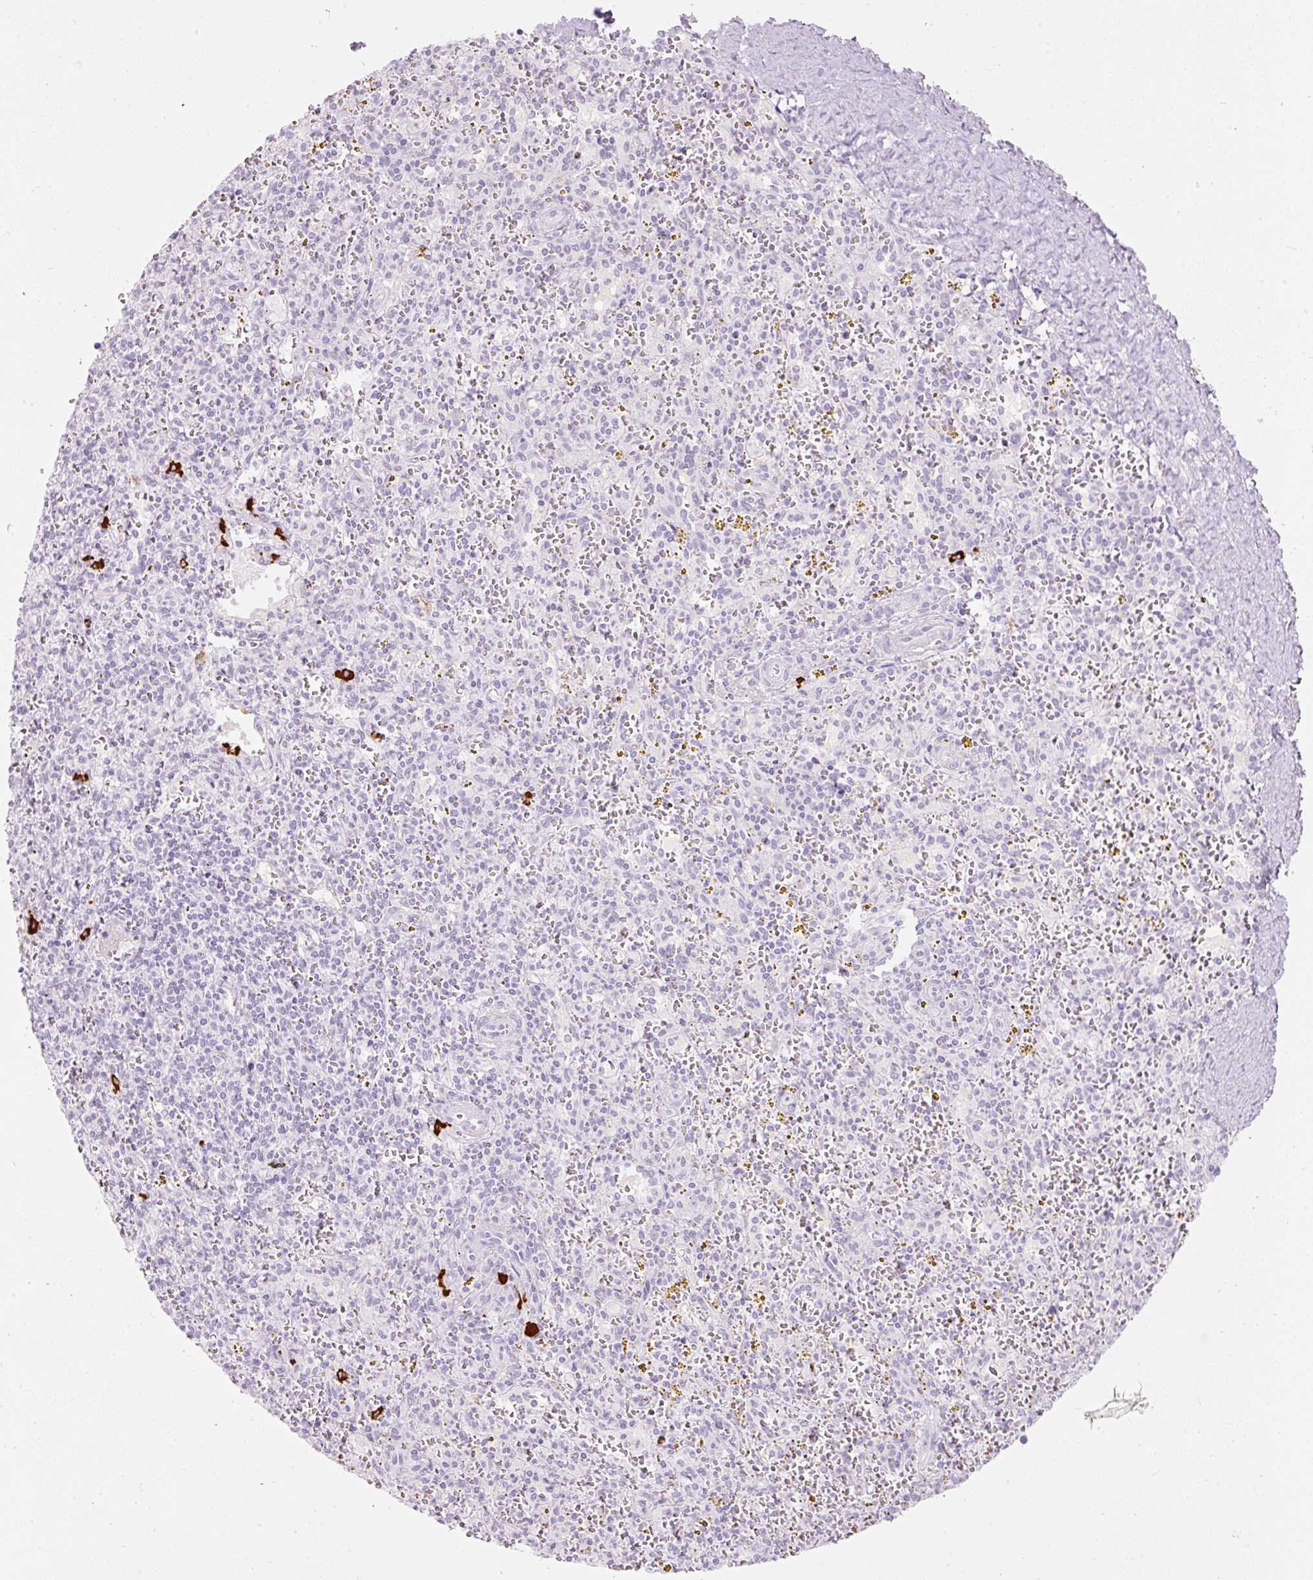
{"staining": {"intensity": "strong", "quantity": "<25%", "location": "cytoplasmic/membranous"}, "tissue": "spleen", "cell_type": "Cells in red pulp", "image_type": "normal", "snomed": [{"axis": "morphology", "description": "Normal tissue, NOS"}, {"axis": "topography", "description": "Spleen"}], "caption": "Strong cytoplasmic/membranous expression for a protein is present in about <25% of cells in red pulp of normal spleen using immunohistochemistry (IHC).", "gene": "PRPF38B", "patient": {"sex": "male", "age": 57}}